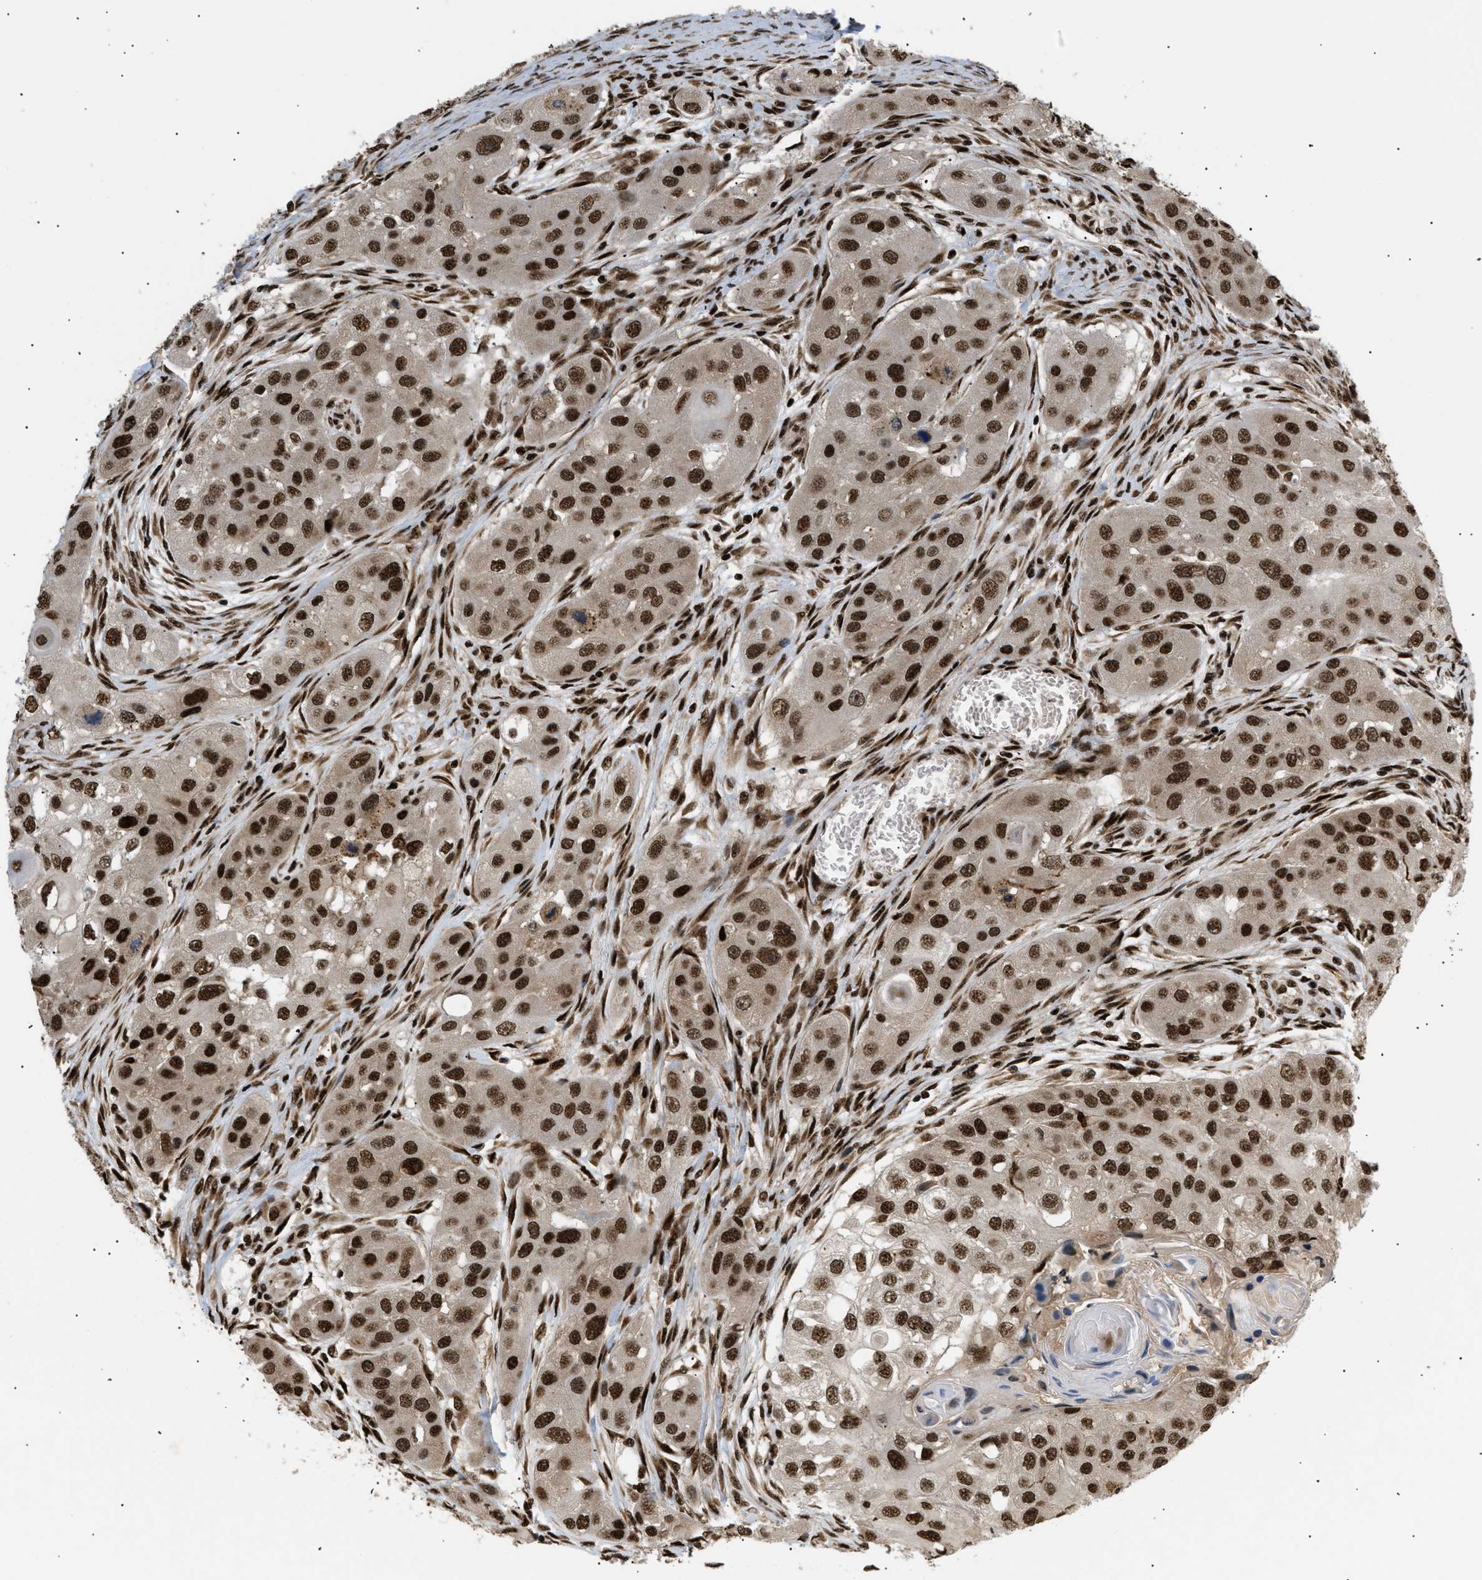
{"staining": {"intensity": "strong", "quantity": ">75%", "location": "nuclear"}, "tissue": "head and neck cancer", "cell_type": "Tumor cells", "image_type": "cancer", "snomed": [{"axis": "morphology", "description": "Normal tissue, NOS"}, {"axis": "morphology", "description": "Squamous cell carcinoma, NOS"}, {"axis": "topography", "description": "Skeletal muscle"}, {"axis": "topography", "description": "Head-Neck"}], "caption": "Protein expression analysis of head and neck squamous cell carcinoma shows strong nuclear positivity in about >75% of tumor cells.", "gene": "RBM5", "patient": {"sex": "male", "age": 51}}